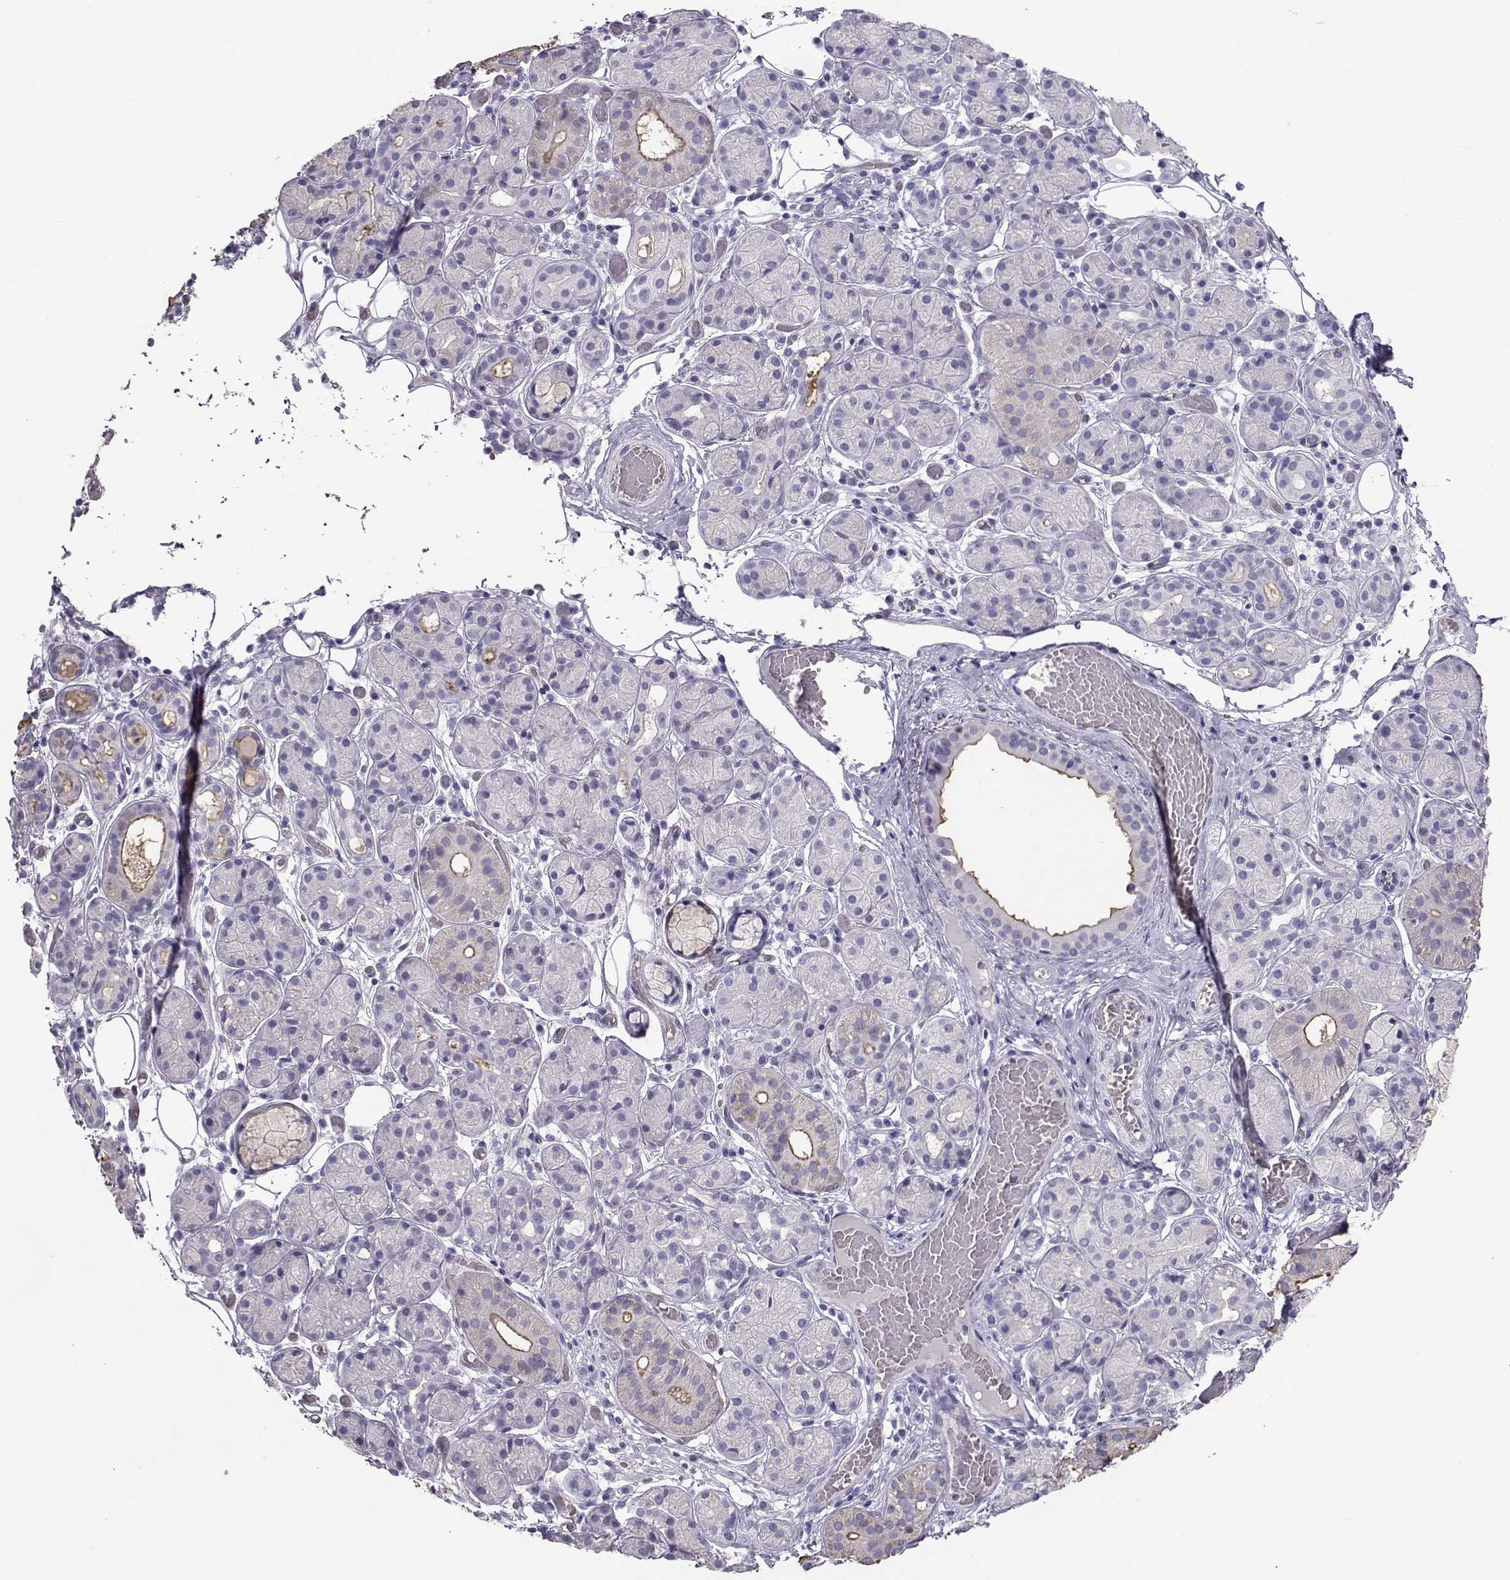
{"staining": {"intensity": "moderate", "quantity": "25%-75%", "location": "cytoplasmic/membranous"}, "tissue": "salivary gland", "cell_type": "Glandular cells", "image_type": "normal", "snomed": [{"axis": "morphology", "description": "Normal tissue, NOS"}, {"axis": "topography", "description": "Salivary gland"}, {"axis": "topography", "description": "Peripheral nerve tissue"}], "caption": "Glandular cells show medium levels of moderate cytoplasmic/membranous expression in about 25%-75% of cells in normal salivary gland. The staining was performed using DAB (3,3'-diaminobenzidine), with brown indicating positive protein expression. Nuclei are stained blue with hematoxylin.", "gene": "CLUL1", "patient": {"sex": "male", "age": 71}}